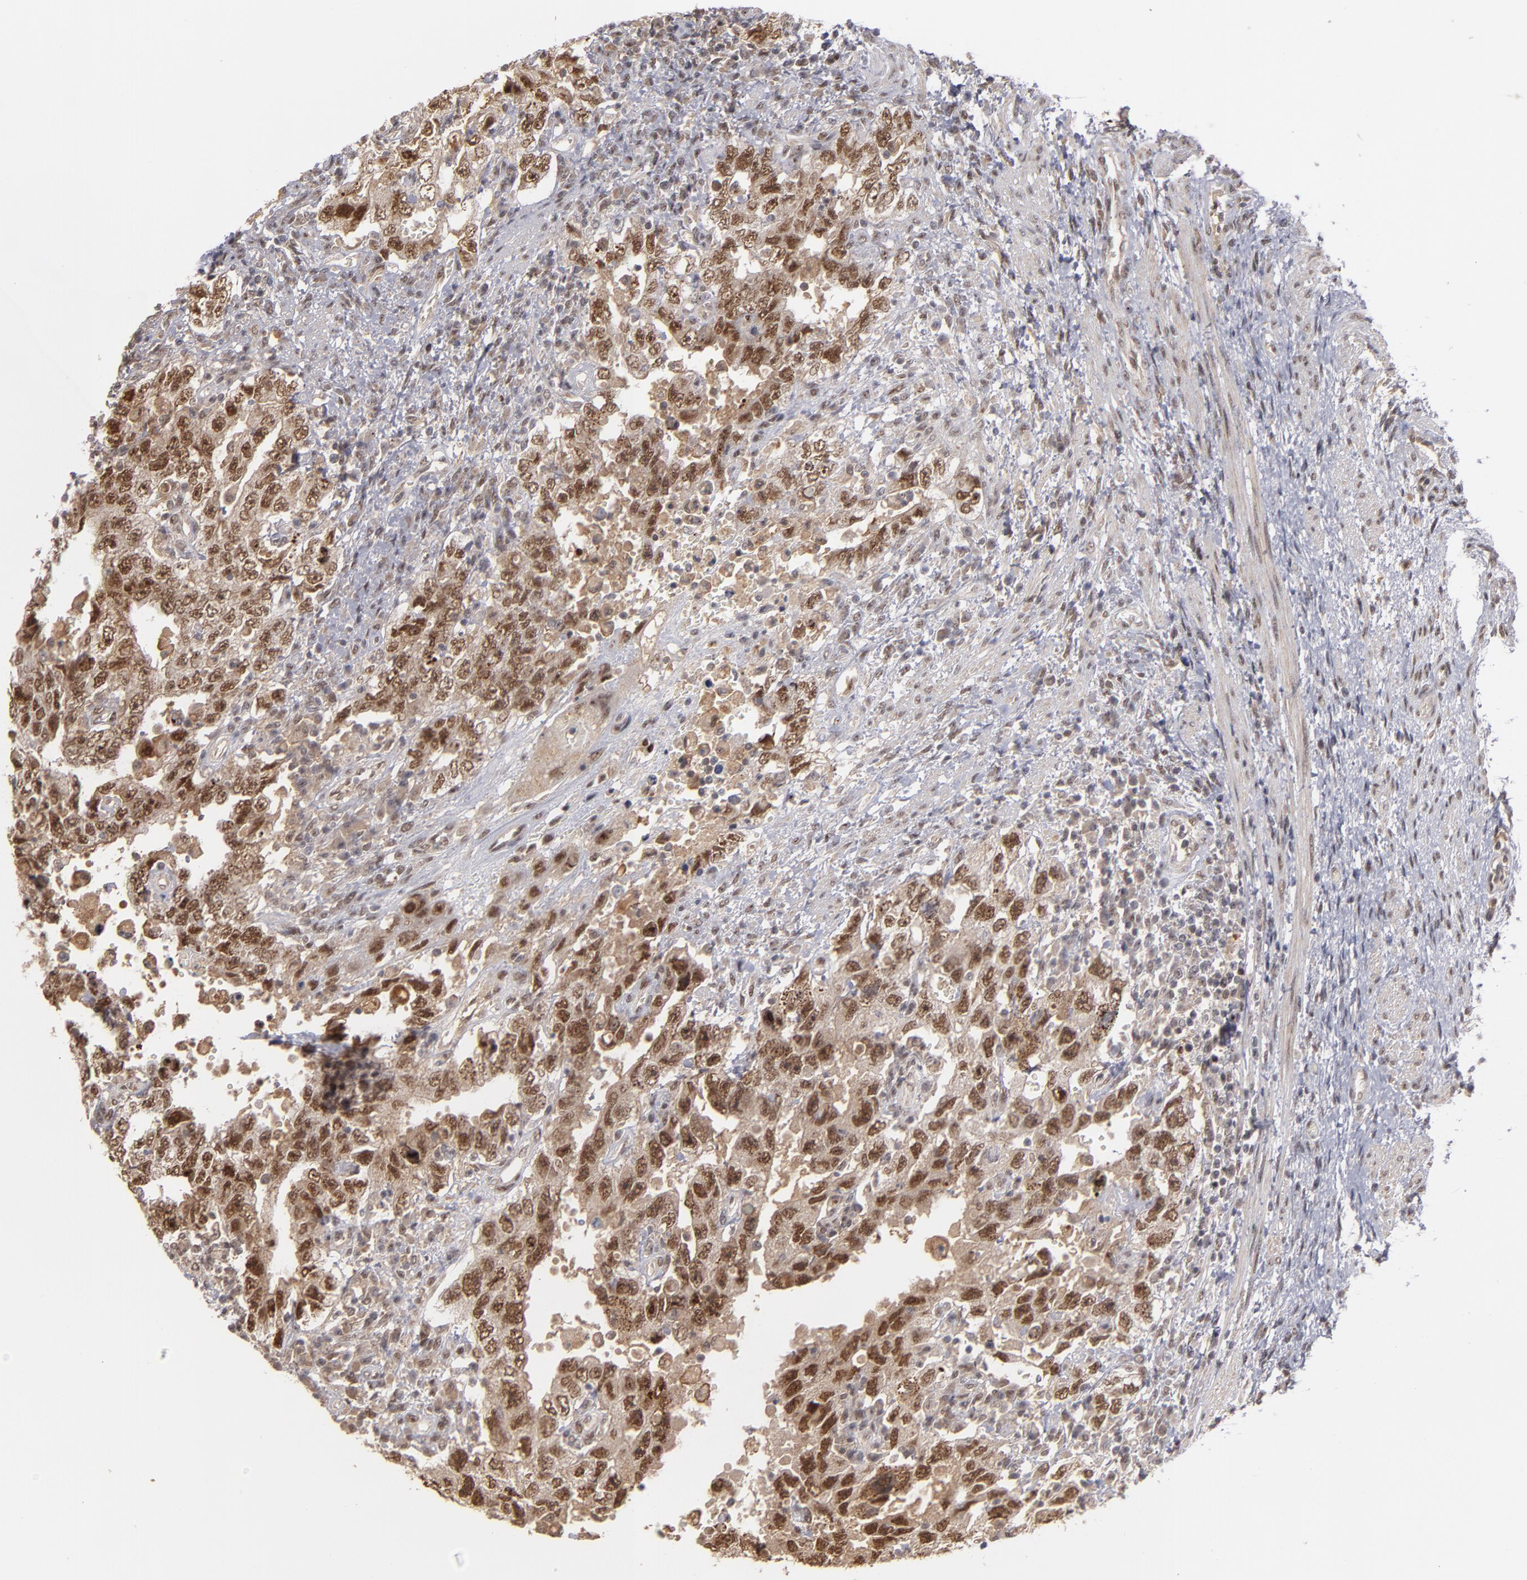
{"staining": {"intensity": "moderate", "quantity": ">75%", "location": "nuclear"}, "tissue": "testis cancer", "cell_type": "Tumor cells", "image_type": "cancer", "snomed": [{"axis": "morphology", "description": "Carcinoma, Embryonal, NOS"}, {"axis": "topography", "description": "Testis"}], "caption": "Protein staining exhibits moderate nuclear positivity in about >75% of tumor cells in embryonal carcinoma (testis).", "gene": "ZNF234", "patient": {"sex": "male", "age": 26}}